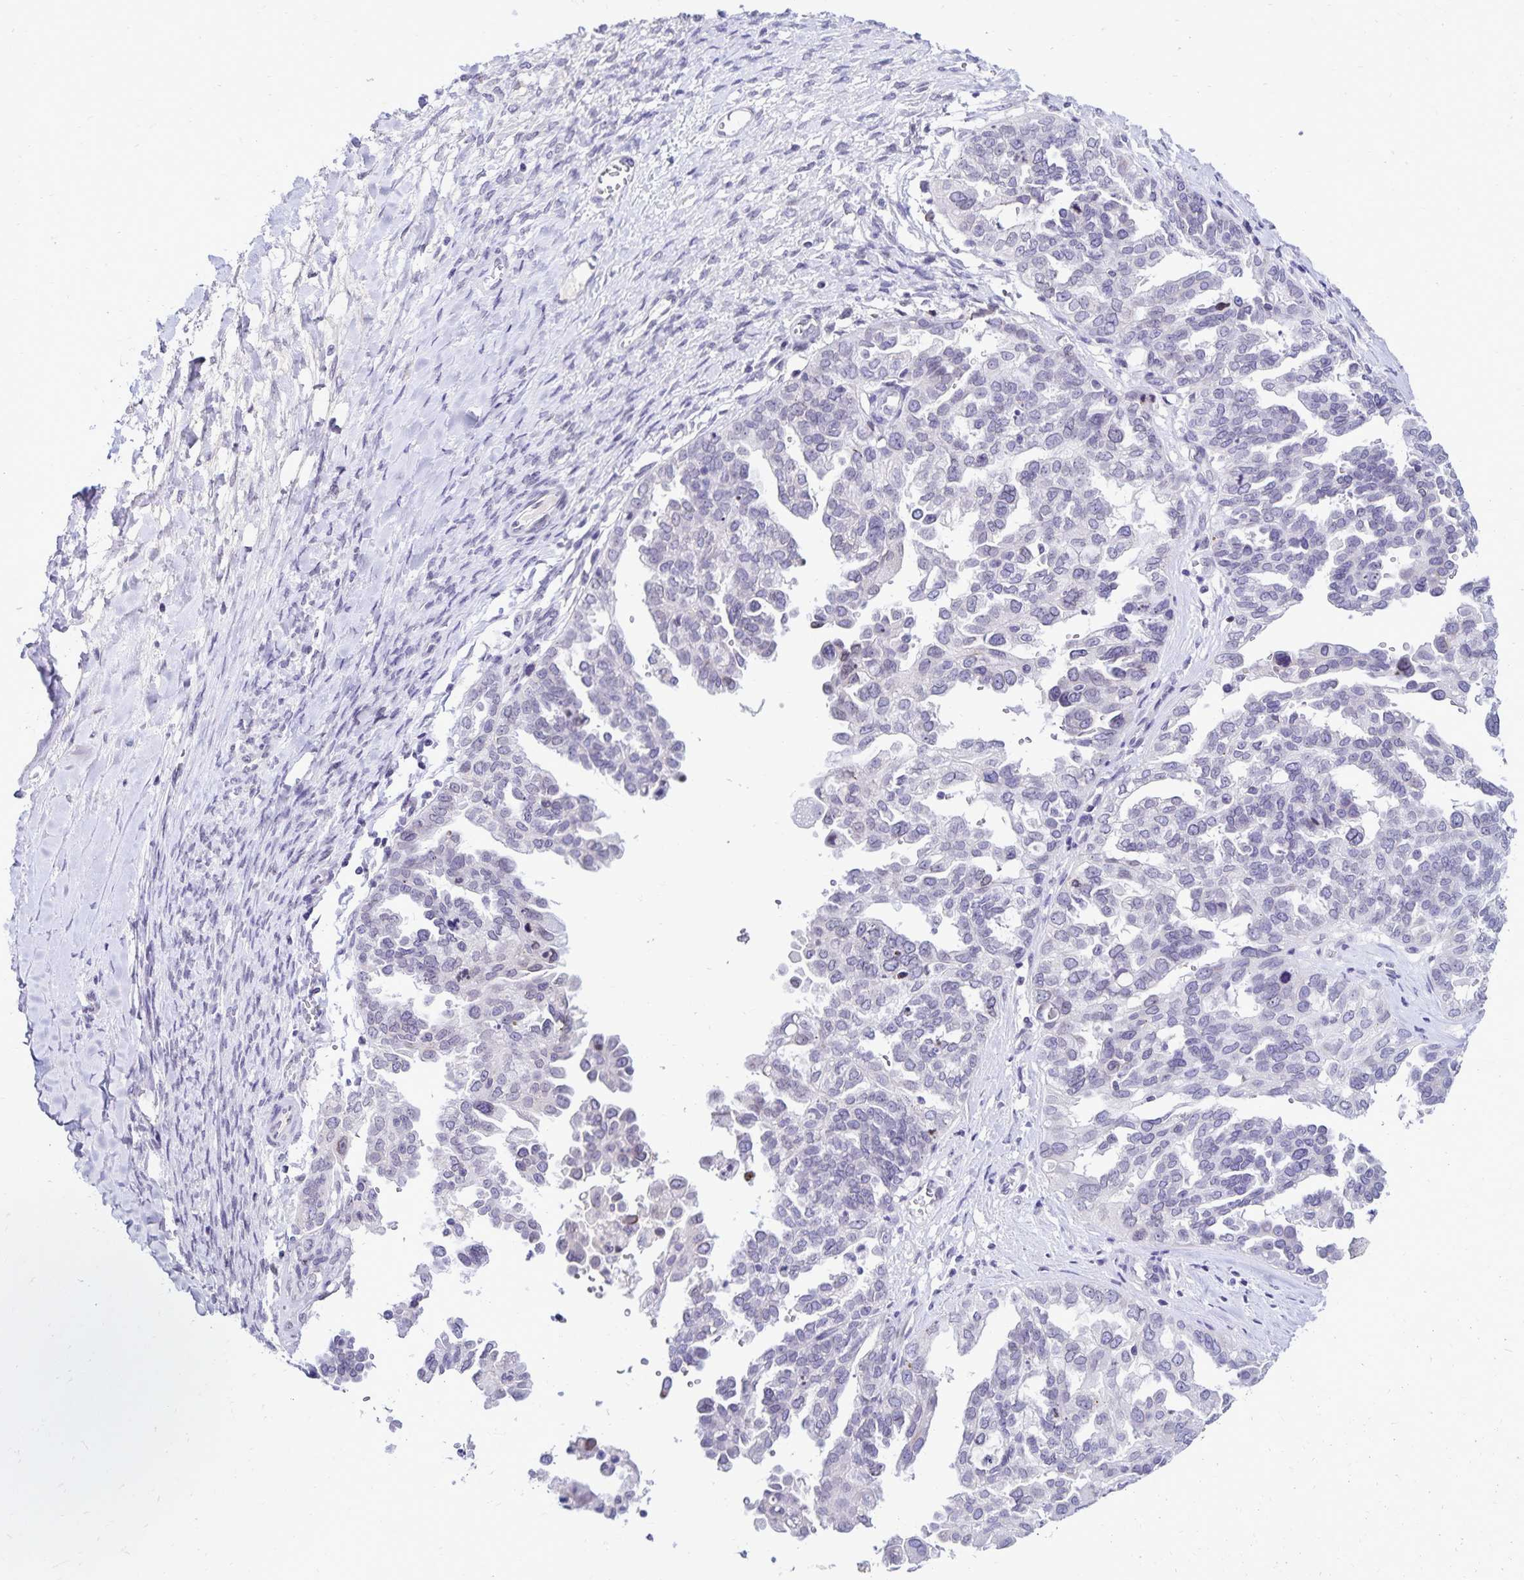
{"staining": {"intensity": "negative", "quantity": "none", "location": "none"}, "tissue": "ovarian cancer", "cell_type": "Tumor cells", "image_type": "cancer", "snomed": [{"axis": "morphology", "description": "Cystadenocarcinoma, serous, NOS"}, {"axis": "topography", "description": "Ovary"}], "caption": "A photomicrograph of human serous cystadenocarcinoma (ovarian) is negative for staining in tumor cells.", "gene": "FAM166C", "patient": {"sex": "female", "age": 53}}